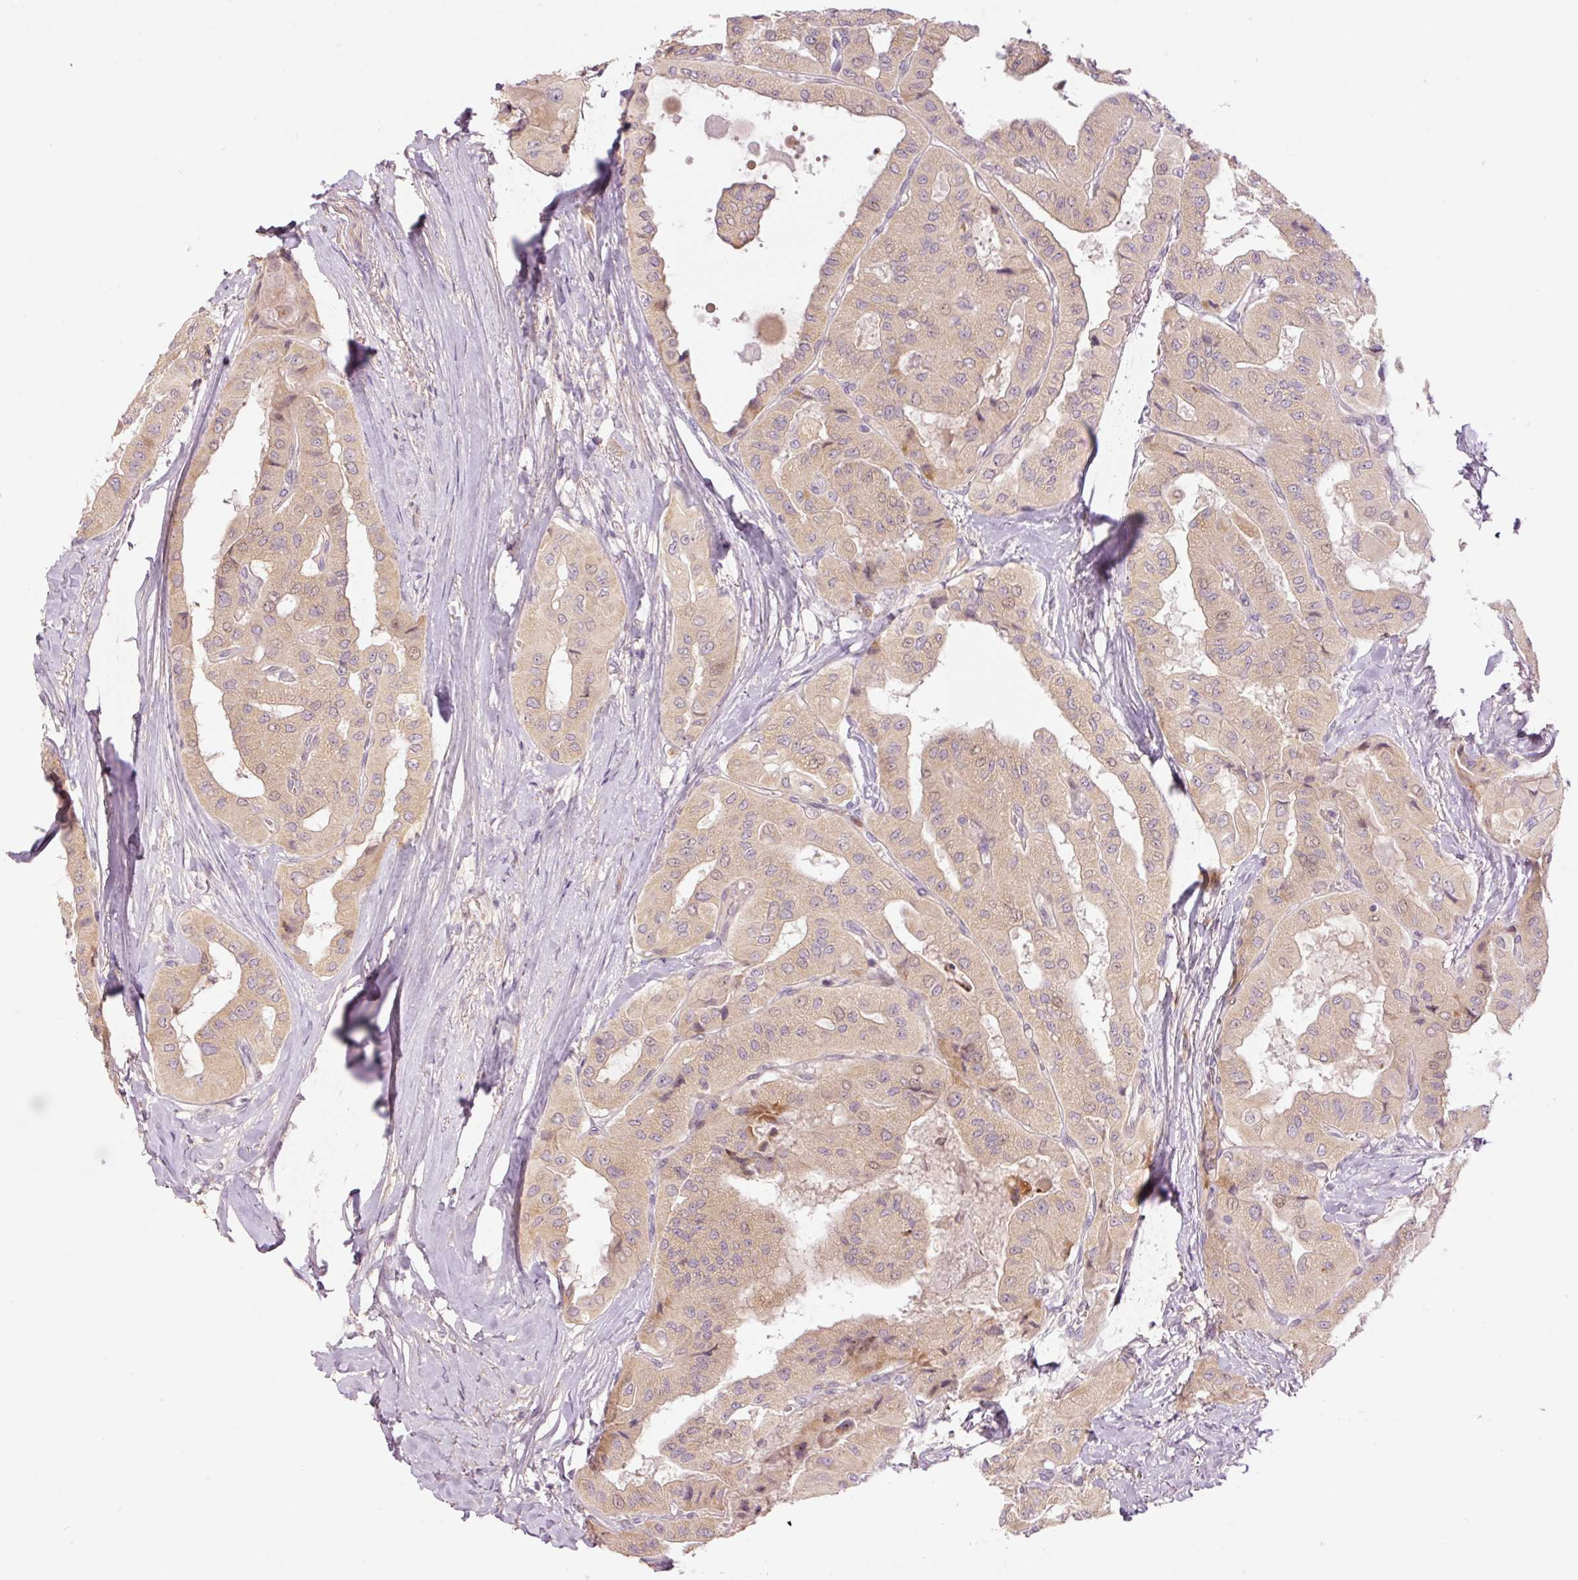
{"staining": {"intensity": "weak", "quantity": "25%-75%", "location": "cytoplasmic/membranous"}, "tissue": "thyroid cancer", "cell_type": "Tumor cells", "image_type": "cancer", "snomed": [{"axis": "morphology", "description": "Normal tissue, NOS"}, {"axis": "morphology", "description": "Papillary adenocarcinoma, NOS"}, {"axis": "topography", "description": "Thyroid gland"}], "caption": "This histopathology image demonstrates thyroid cancer stained with immunohistochemistry to label a protein in brown. The cytoplasmic/membranous of tumor cells show weak positivity for the protein. Nuclei are counter-stained blue.", "gene": "SLC29A3", "patient": {"sex": "female", "age": 59}}